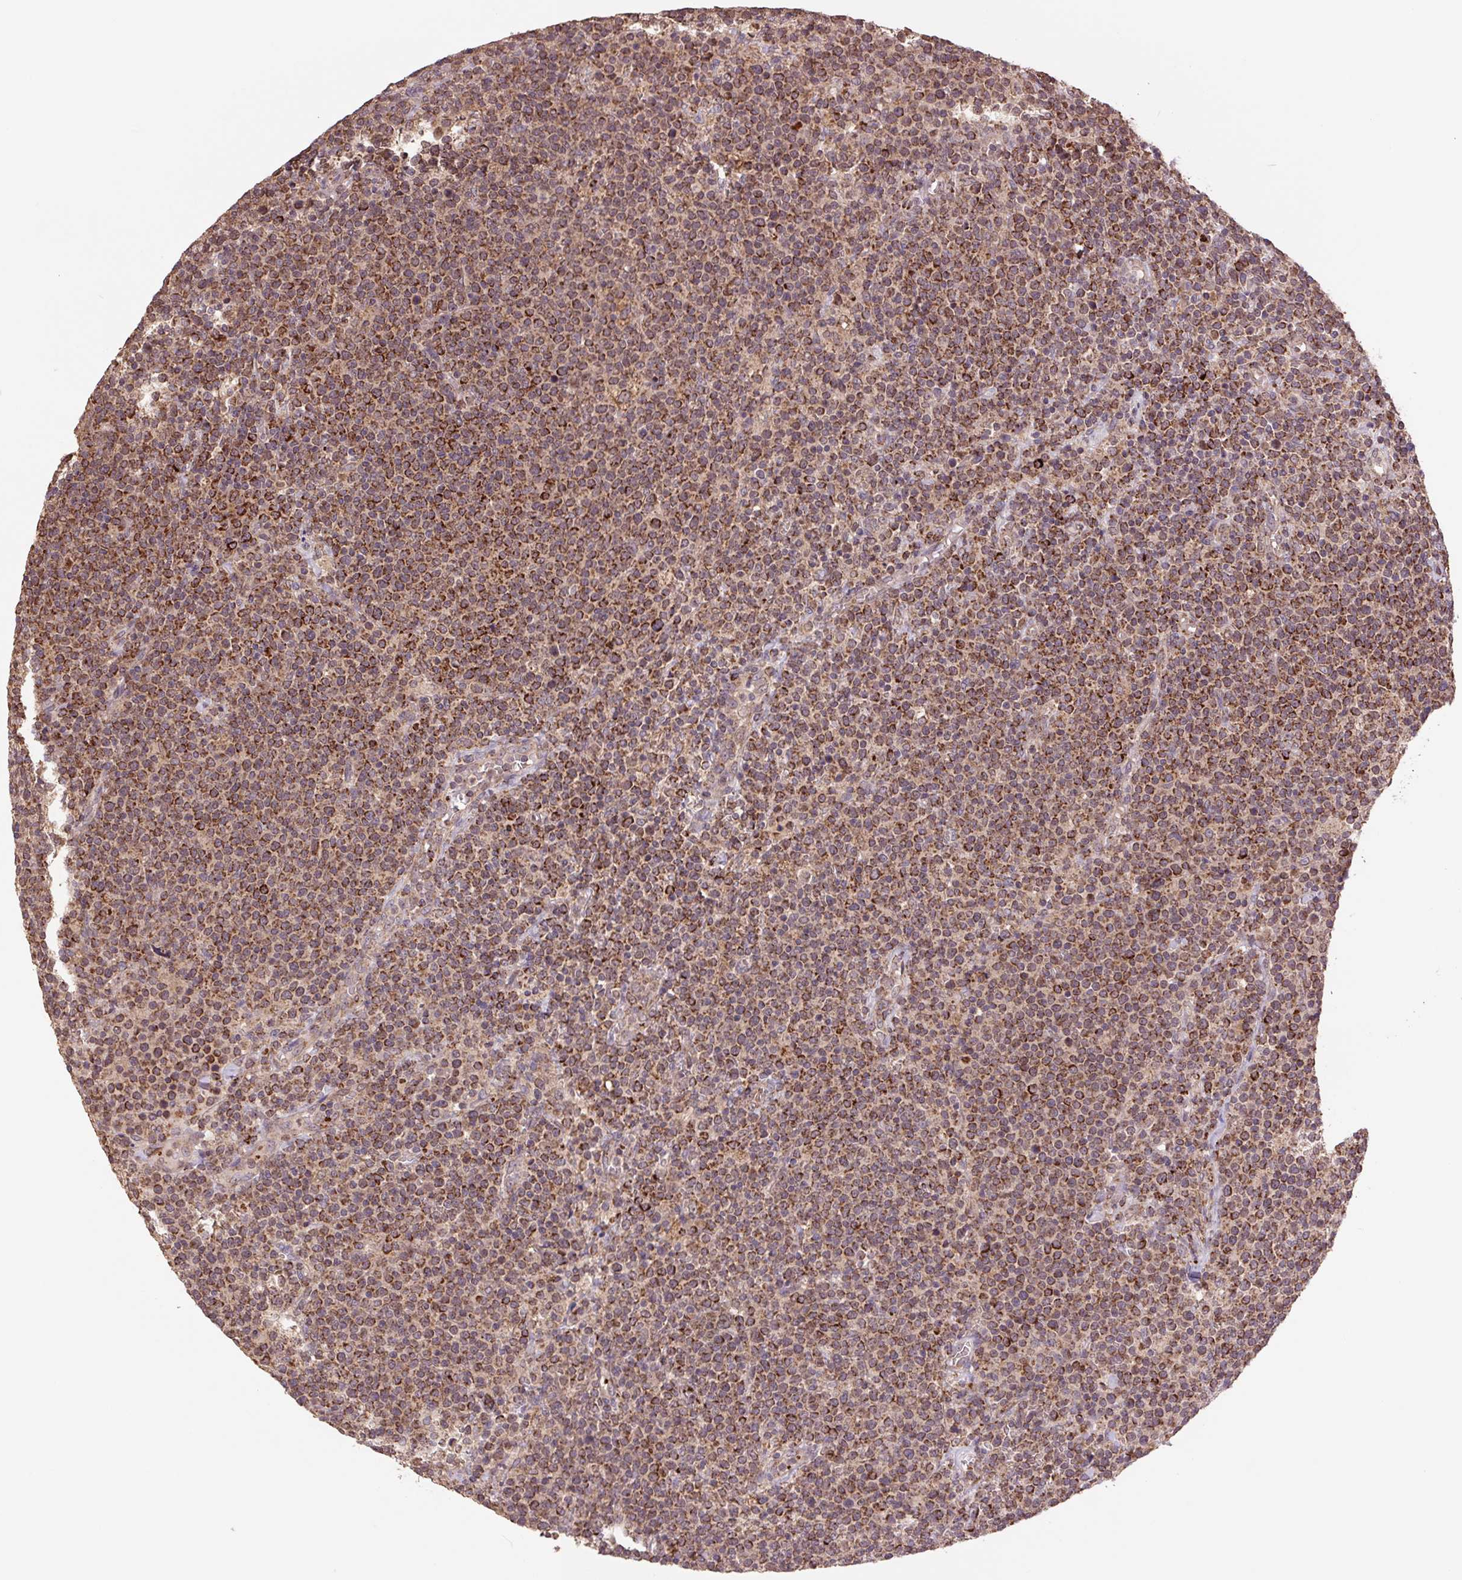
{"staining": {"intensity": "moderate", "quantity": ">75%", "location": "cytoplasmic/membranous"}, "tissue": "lymphoma", "cell_type": "Tumor cells", "image_type": "cancer", "snomed": [{"axis": "morphology", "description": "Malignant lymphoma, non-Hodgkin's type, High grade"}, {"axis": "topography", "description": "Lymph node"}], "caption": "Protein positivity by immunohistochemistry reveals moderate cytoplasmic/membranous positivity in approximately >75% of tumor cells in high-grade malignant lymphoma, non-Hodgkin's type.", "gene": "TMEM160", "patient": {"sex": "male", "age": 61}}